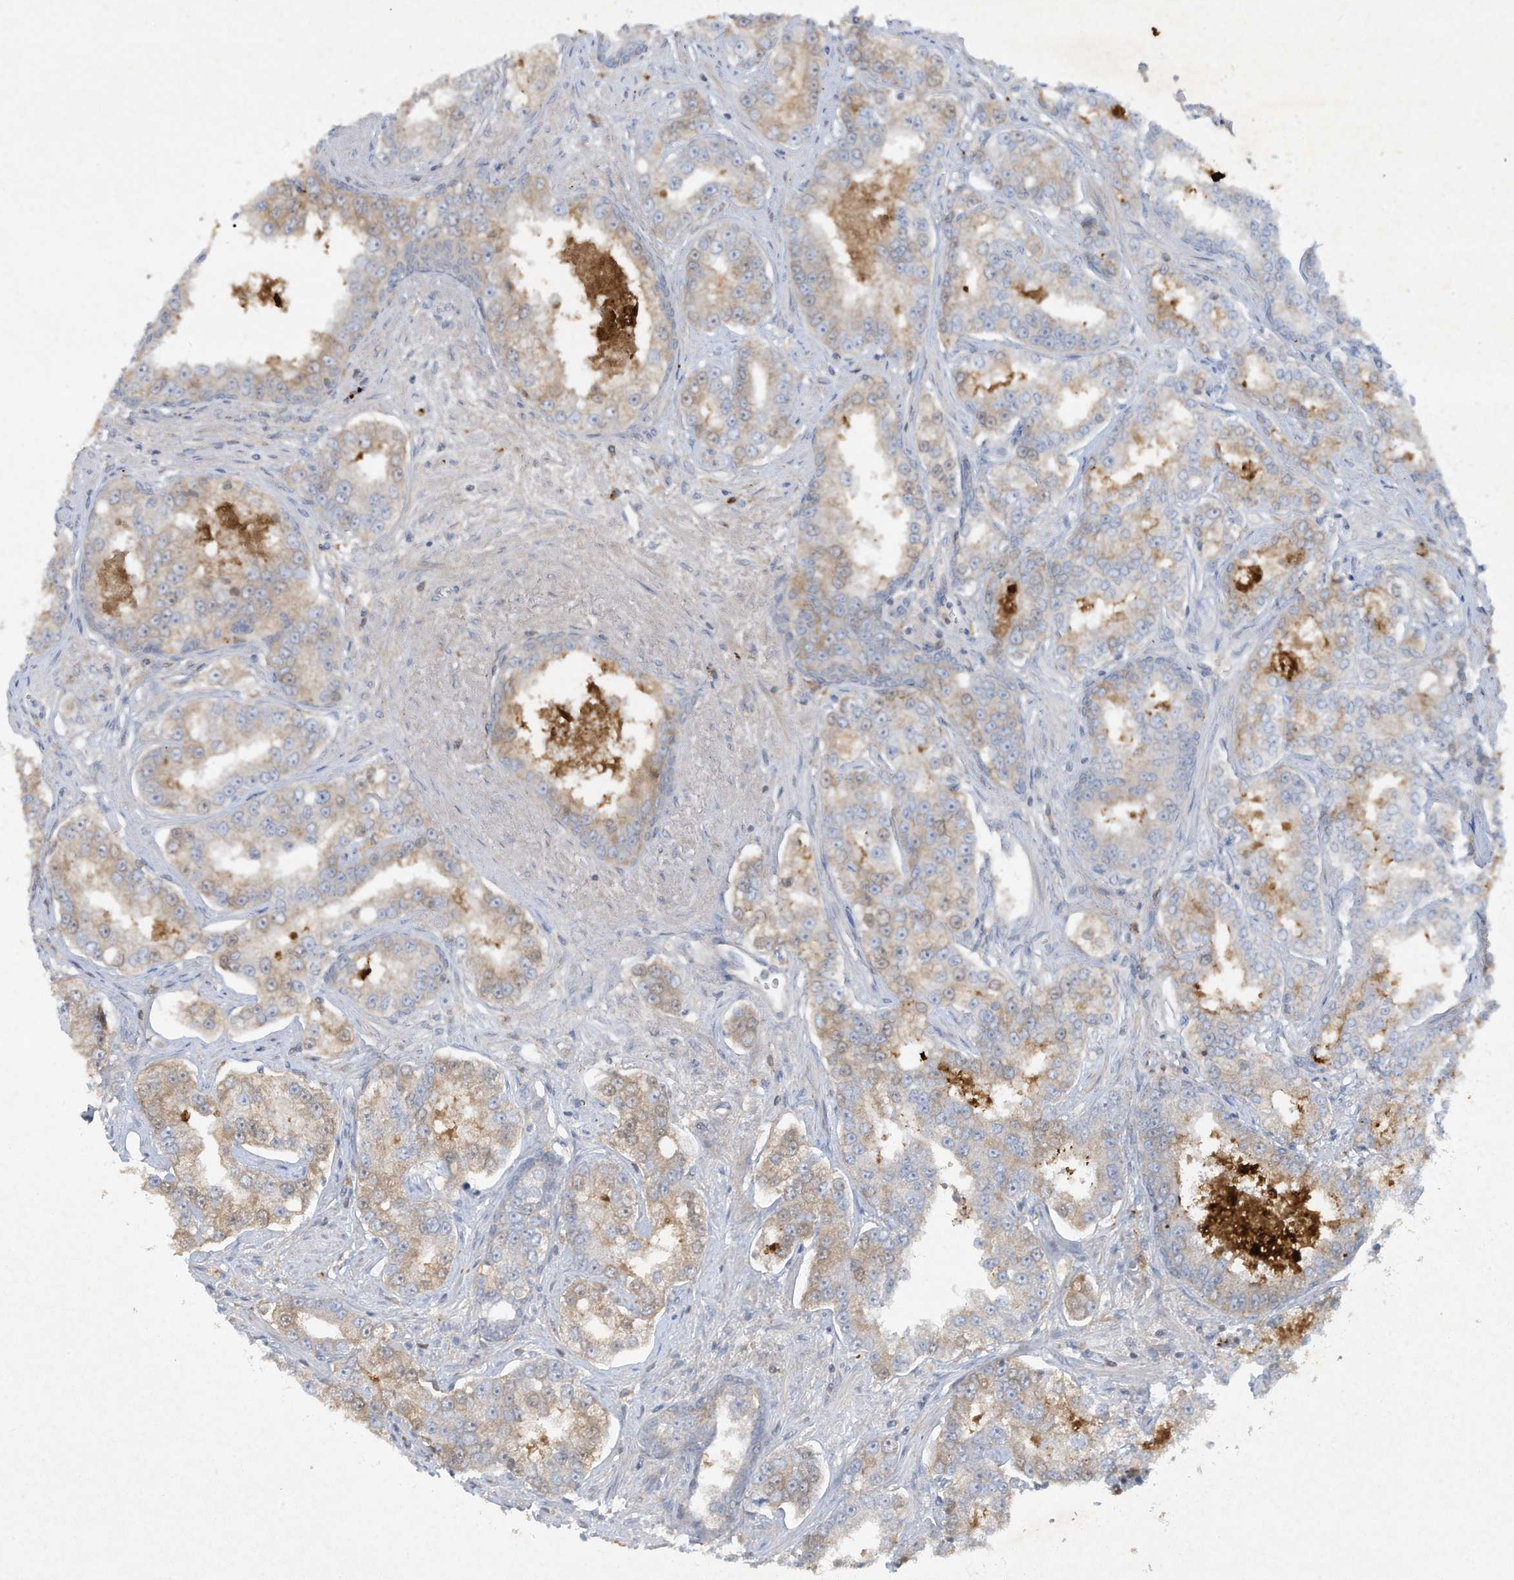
{"staining": {"intensity": "weak", "quantity": ">75%", "location": "cytoplasmic/membranous"}, "tissue": "prostate cancer", "cell_type": "Tumor cells", "image_type": "cancer", "snomed": [{"axis": "morphology", "description": "Normal tissue, NOS"}, {"axis": "morphology", "description": "Adenocarcinoma, High grade"}, {"axis": "topography", "description": "Prostate"}], "caption": "This image shows prostate high-grade adenocarcinoma stained with IHC to label a protein in brown. The cytoplasmic/membranous of tumor cells show weak positivity for the protein. Nuclei are counter-stained blue.", "gene": "FETUB", "patient": {"sex": "male", "age": 83}}